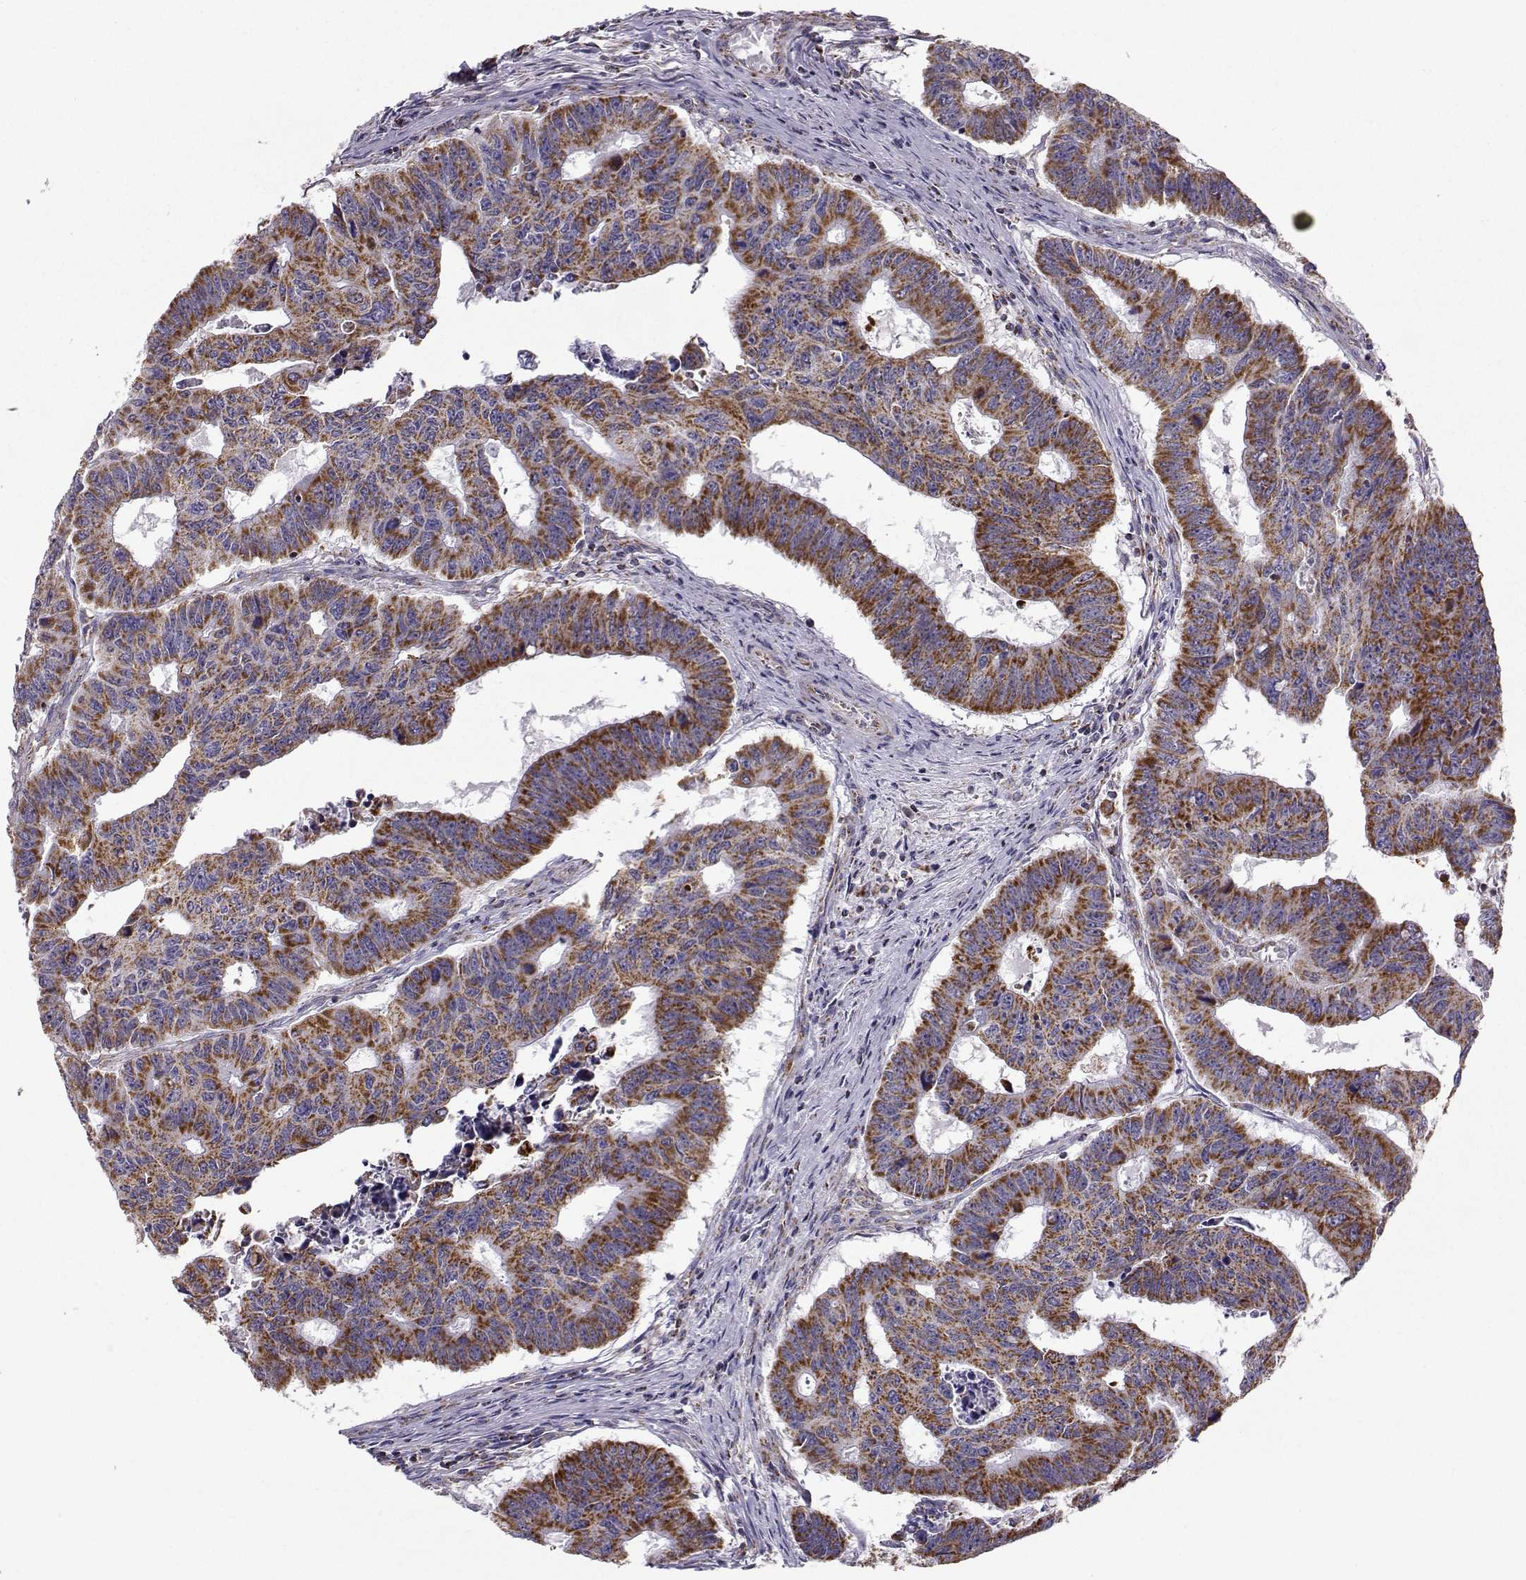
{"staining": {"intensity": "strong", "quantity": ">75%", "location": "cytoplasmic/membranous"}, "tissue": "colorectal cancer", "cell_type": "Tumor cells", "image_type": "cancer", "snomed": [{"axis": "morphology", "description": "Adenocarcinoma, NOS"}, {"axis": "topography", "description": "Appendix"}, {"axis": "topography", "description": "Colon"}, {"axis": "topography", "description": "Cecum"}, {"axis": "topography", "description": "Colon asc"}], "caption": "High-magnification brightfield microscopy of colorectal cancer (adenocarcinoma) stained with DAB (3,3'-diaminobenzidine) (brown) and counterstained with hematoxylin (blue). tumor cells exhibit strong cytoplasmic/membranous expression is seen in about>75% of cells.", "gene": "NECAB3", "patient": {"sex": "female", "age": 85}}